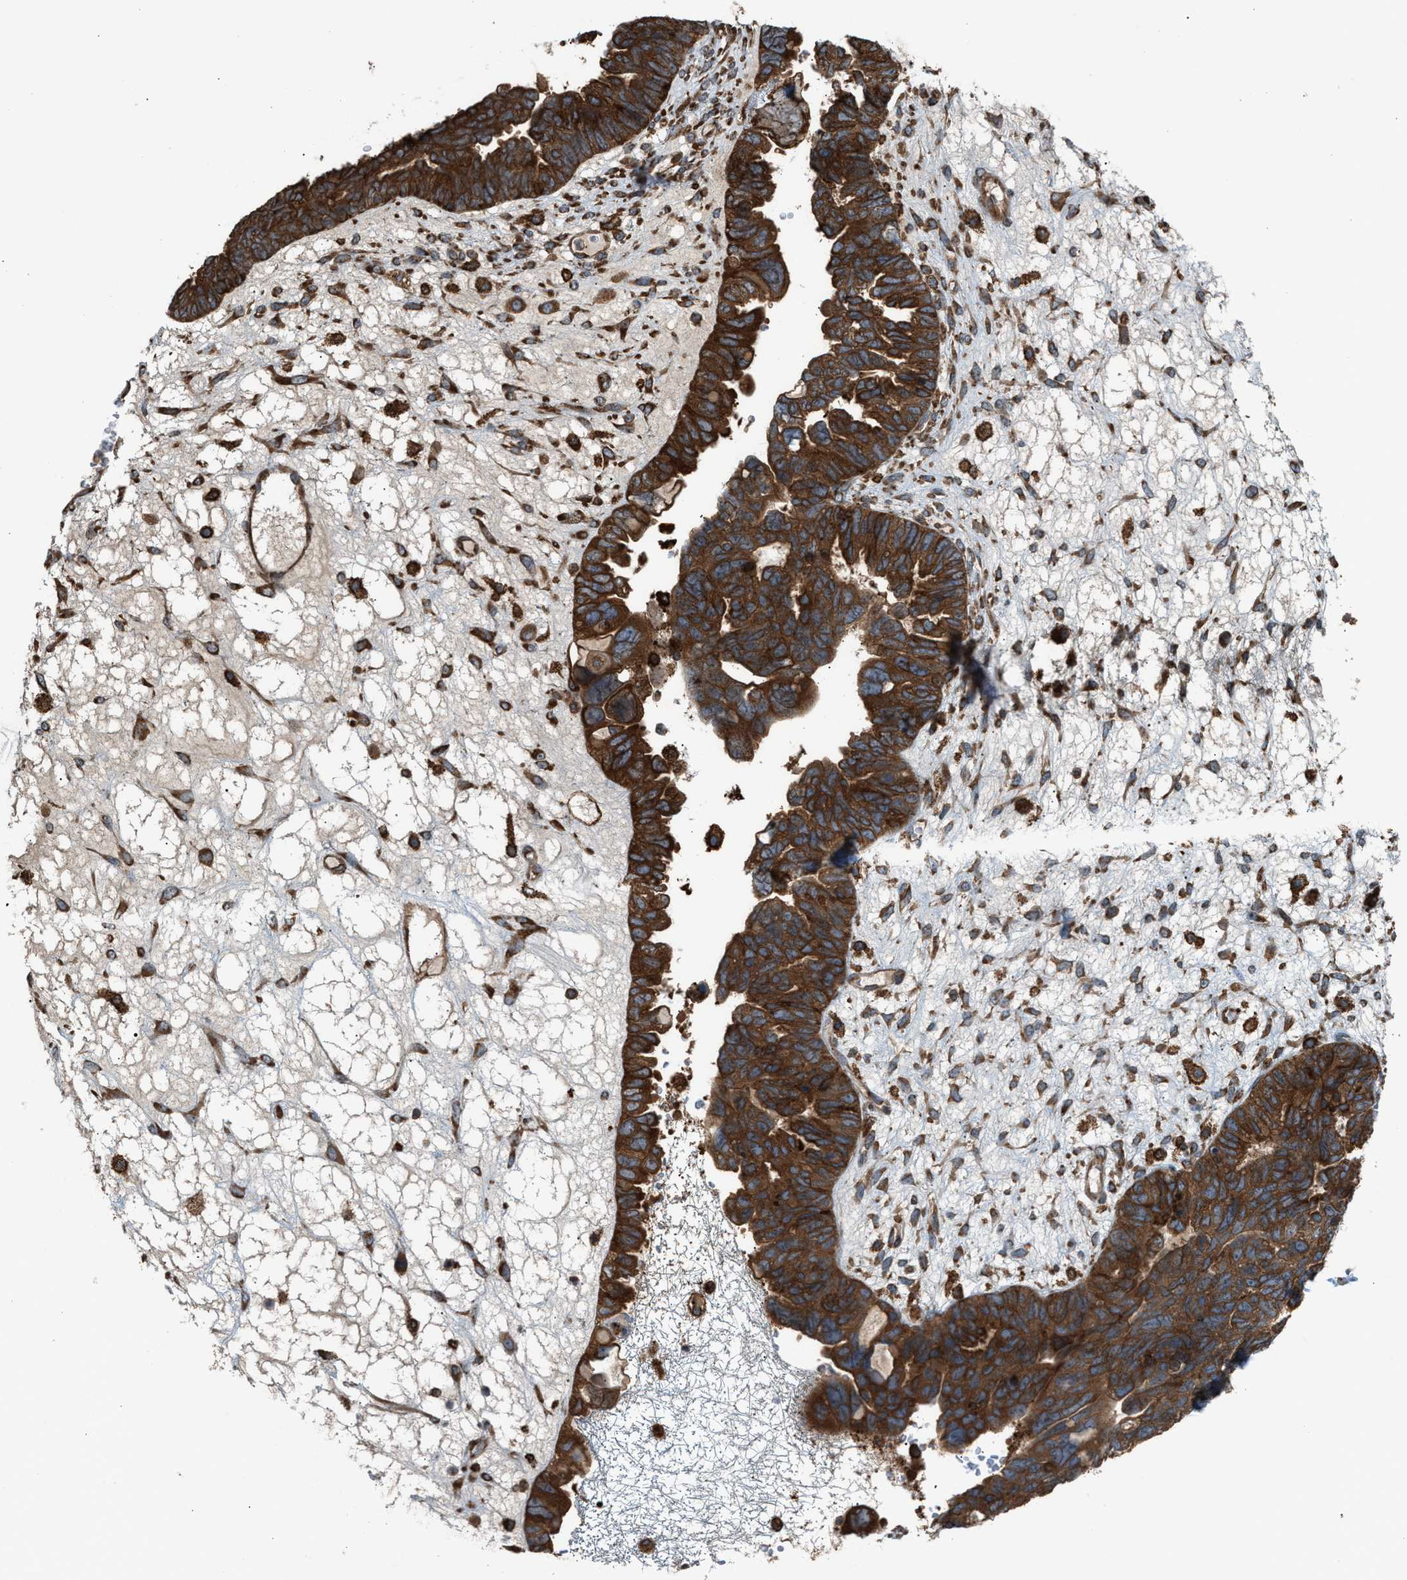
{"staining": {"intensity": "strong", "quantity": ">75%", "location": "cytoplasmic/membranous"}, "tissue": "ovarian cancer", "cell_type": "Tumor cells", "image_type": "cancer", "snomed": [{"axis": "morphology", "description": "Cystadenocarcinoma, serous, NOS"}, {"axis": "topography", "description": "Ovary"}], "caption": "Human serous cystadenocarcinoma (ovarian) stained for a protein (brown) reveals strong cytoplasmic/membranous positive expression in approximately >75% of tumor cells.", "gene": "BAIAP2L1", "patient": {"sex": "female", "age": 79}}